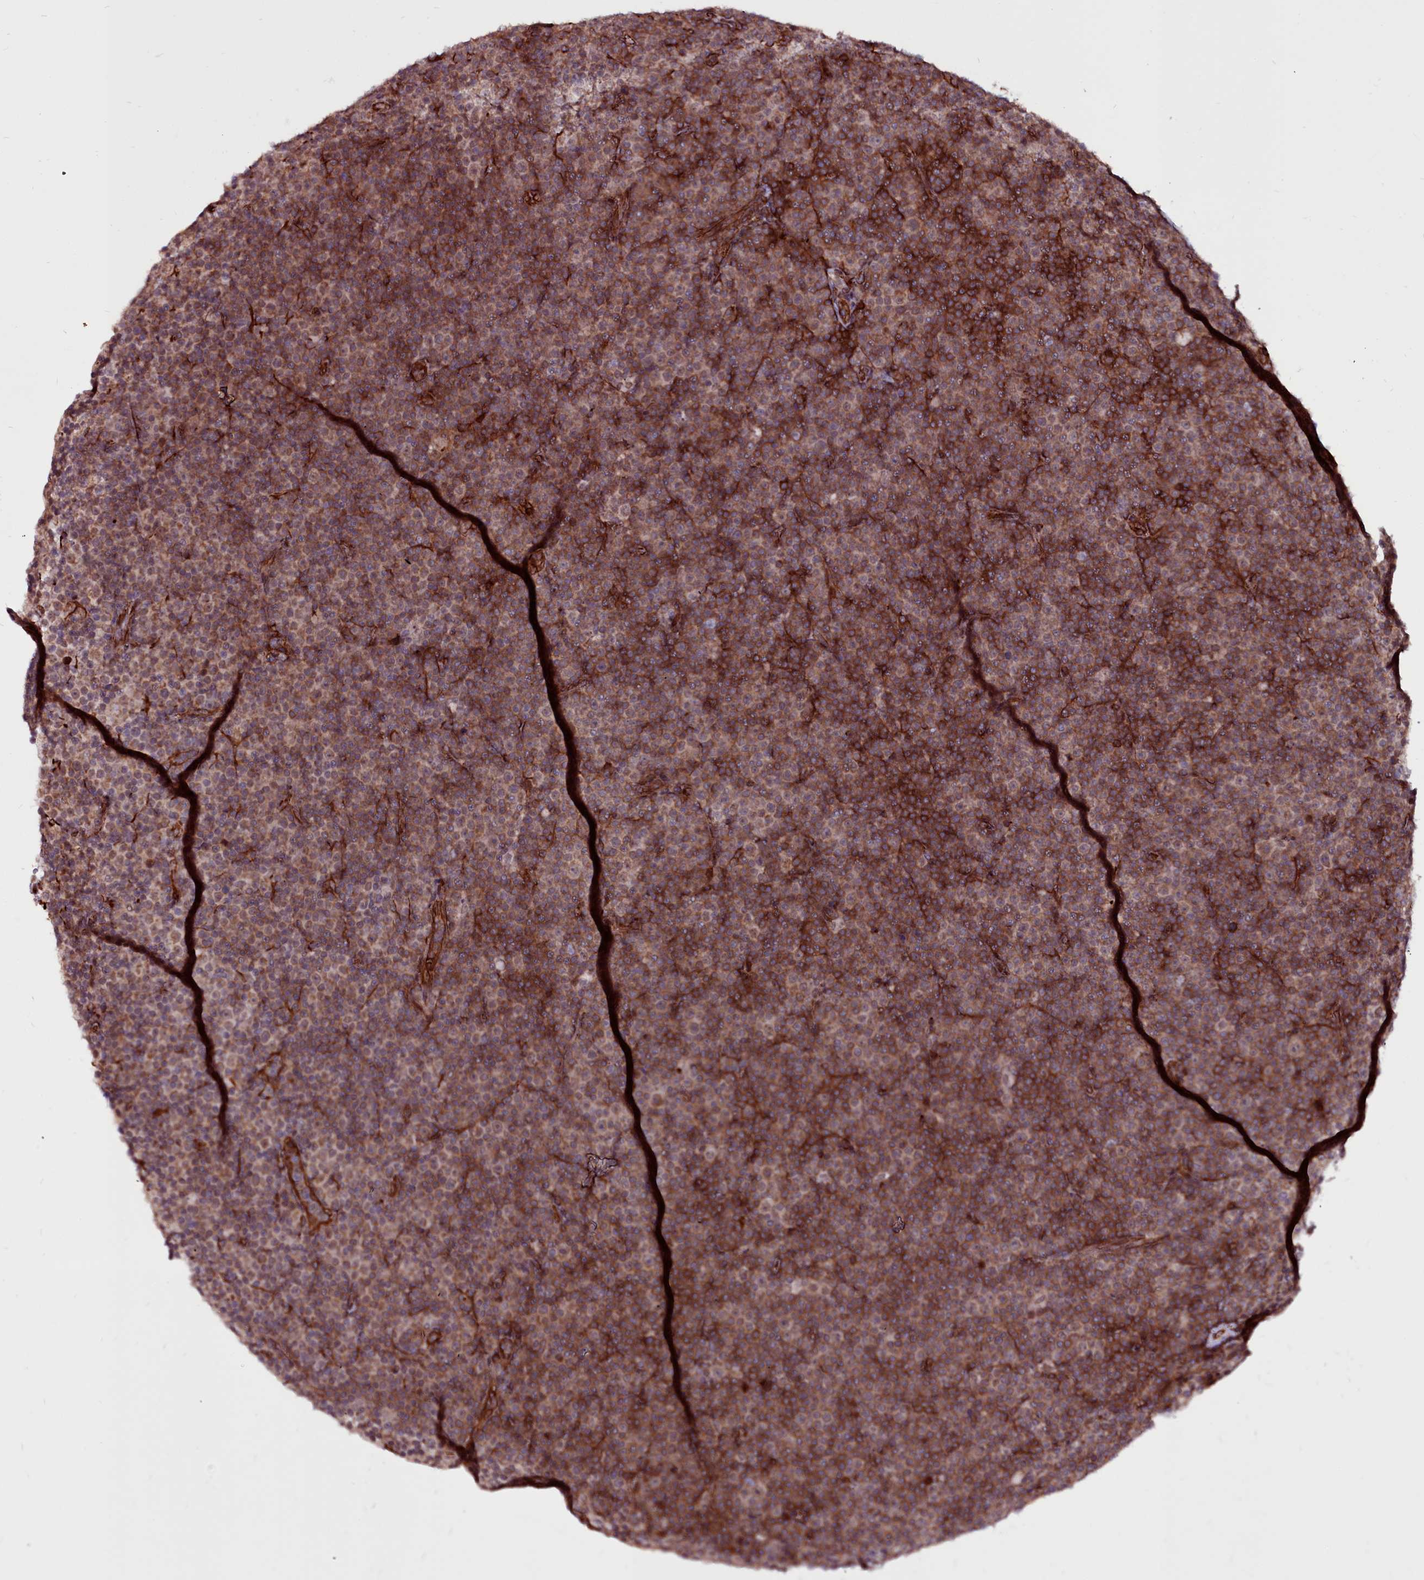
{"staining": {"intensity": "moderate", "quantity": ">75%", "location": "cytoplasmic/membranous"}, "tissue": "lymphoma", "cell_type": "Tumor cells", "image_type": "cancer", "snomed": [{"axis": "morphology", "description": "Malignant lymphoma, non-Hodgkin's type, Low grade"}, {"axis": "topography", "description": "Lymph node"}], "caption": "A micrograph showing moderate cytoplasmic/membranous positivity in about >75% of tumor cells in lymphoma, as visualized by brown immunohistochemical staining.", "gene": "CLK3", "patient": {"sex": "female", "age": 67}}